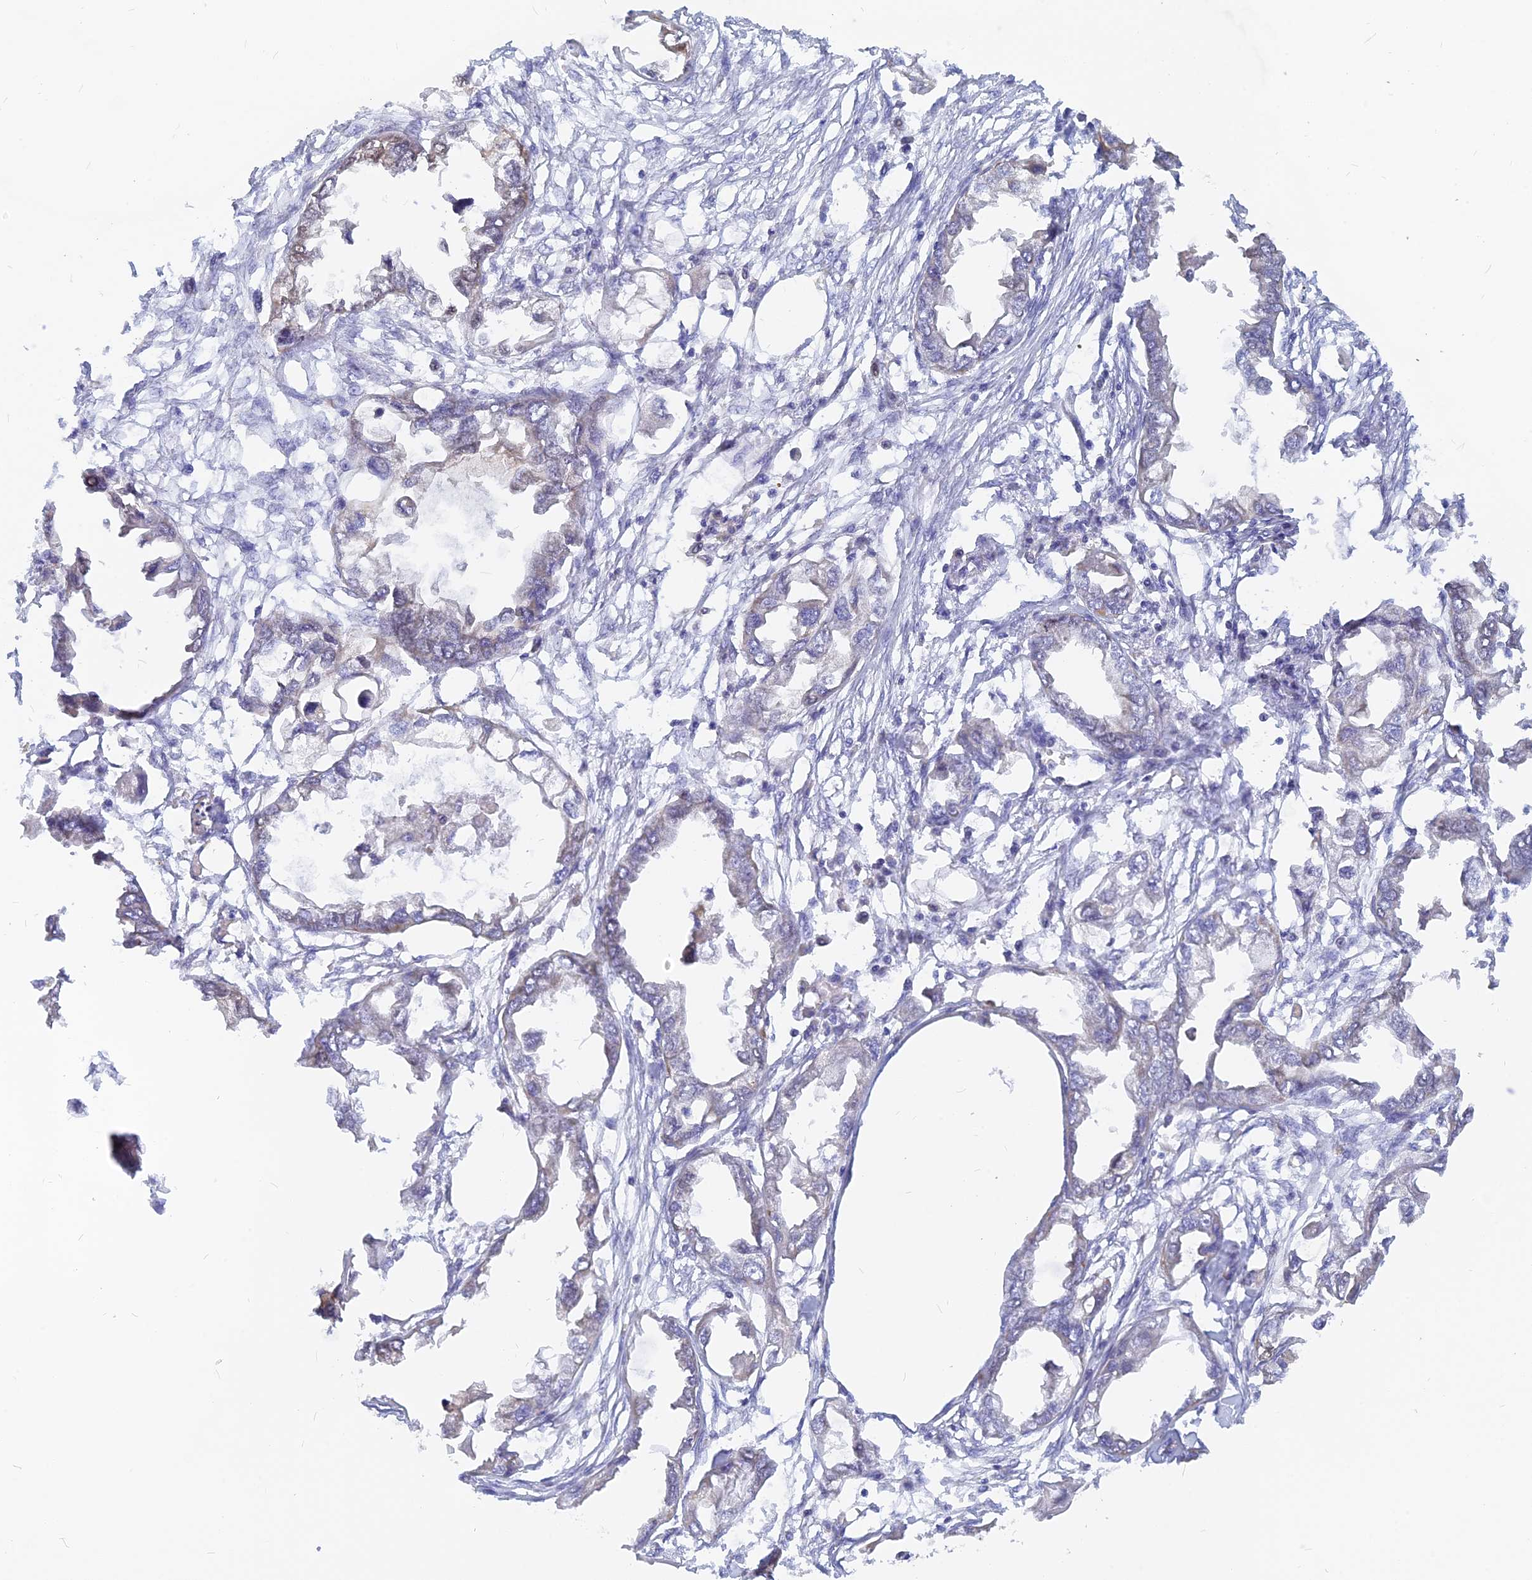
{"staining": {"intensity": "negative", "quantity": "none", "location": "none"}, "tissue": "endometrial cancer", "cell_type": "Tumor cells", "image_type": "cancer", "snomed": [{"axis": "morphology", "description": "Adenocarcinoma, NOS"}, {"axis": "morphology", "description": "Adenocarcinoma, metastatic, NOS"}, {"axis": "topography", "description": "Adipose tissue"}, {"axis": "topography", "description": "Endometrium"}], "caption": "DAB (3,3'-diaminobenzidine) immunohistochemical staining of endometrial cancer (adenocarcinoma) reveals no significant staining in tumor cells. (Stains: DAB IHC with hematoxylin counter stain, Microscopy: brightfield microscopy at high magnification).", "gene": "CACNA1B", "patient": {"sex": "female", "age": 67}}